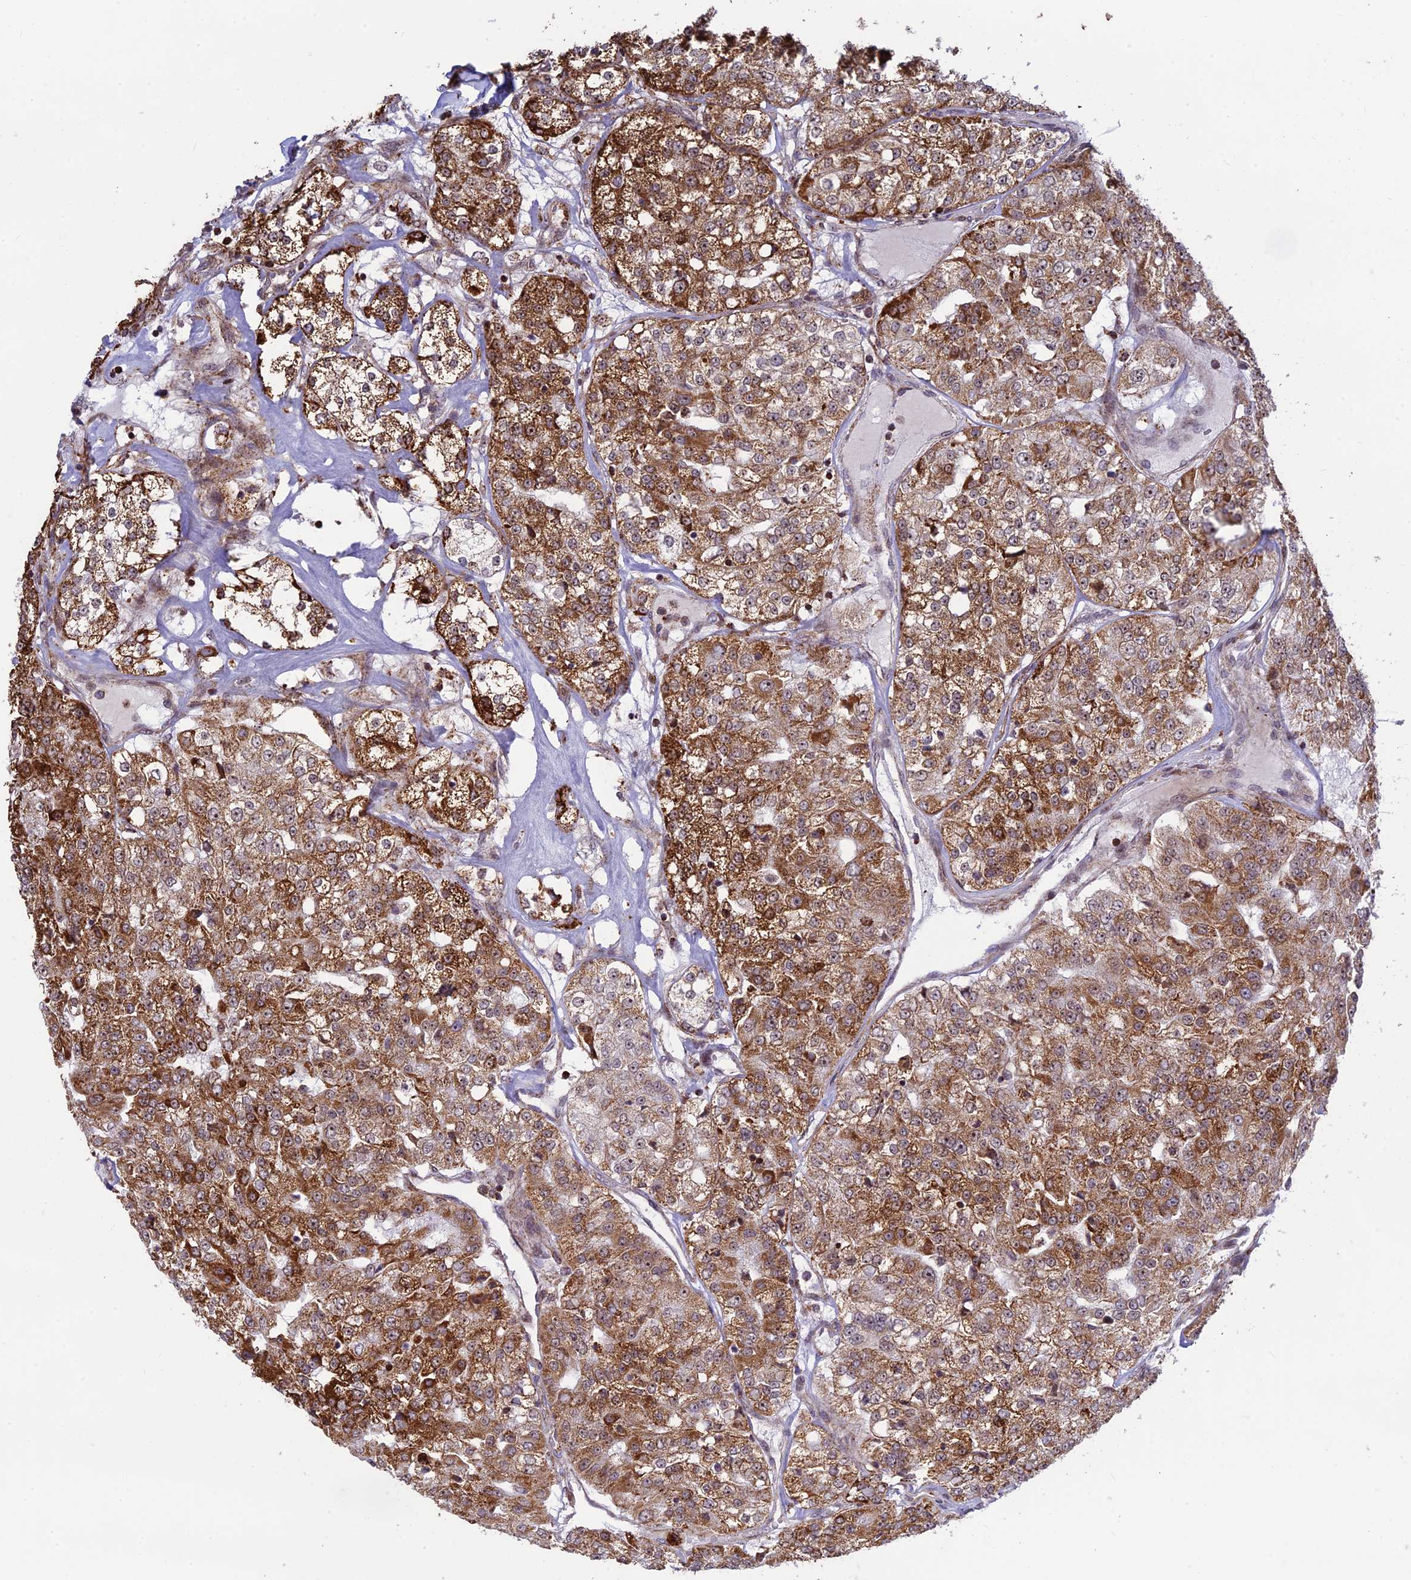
{"staining": {"intensity": "strong", "quantity": ">75%", "location": "cytoplasmic/membranous"}, "tissue": "renal cancer", "cell_type": "Tumor cells", "image_type": "cancer", "snomed": [{"axis": "morphology", "description": "Adenocarcinoma, NOS"}, {"axis": "topography", "description": "Kidney"}], "caption": "Protein staining reveals strong cytoplasmic/membranous staining in about >75% of tumor cells in renal adenocarcinoma.", "gene": "POLR1G", "patient": {"sex": "female", "age": 63}}